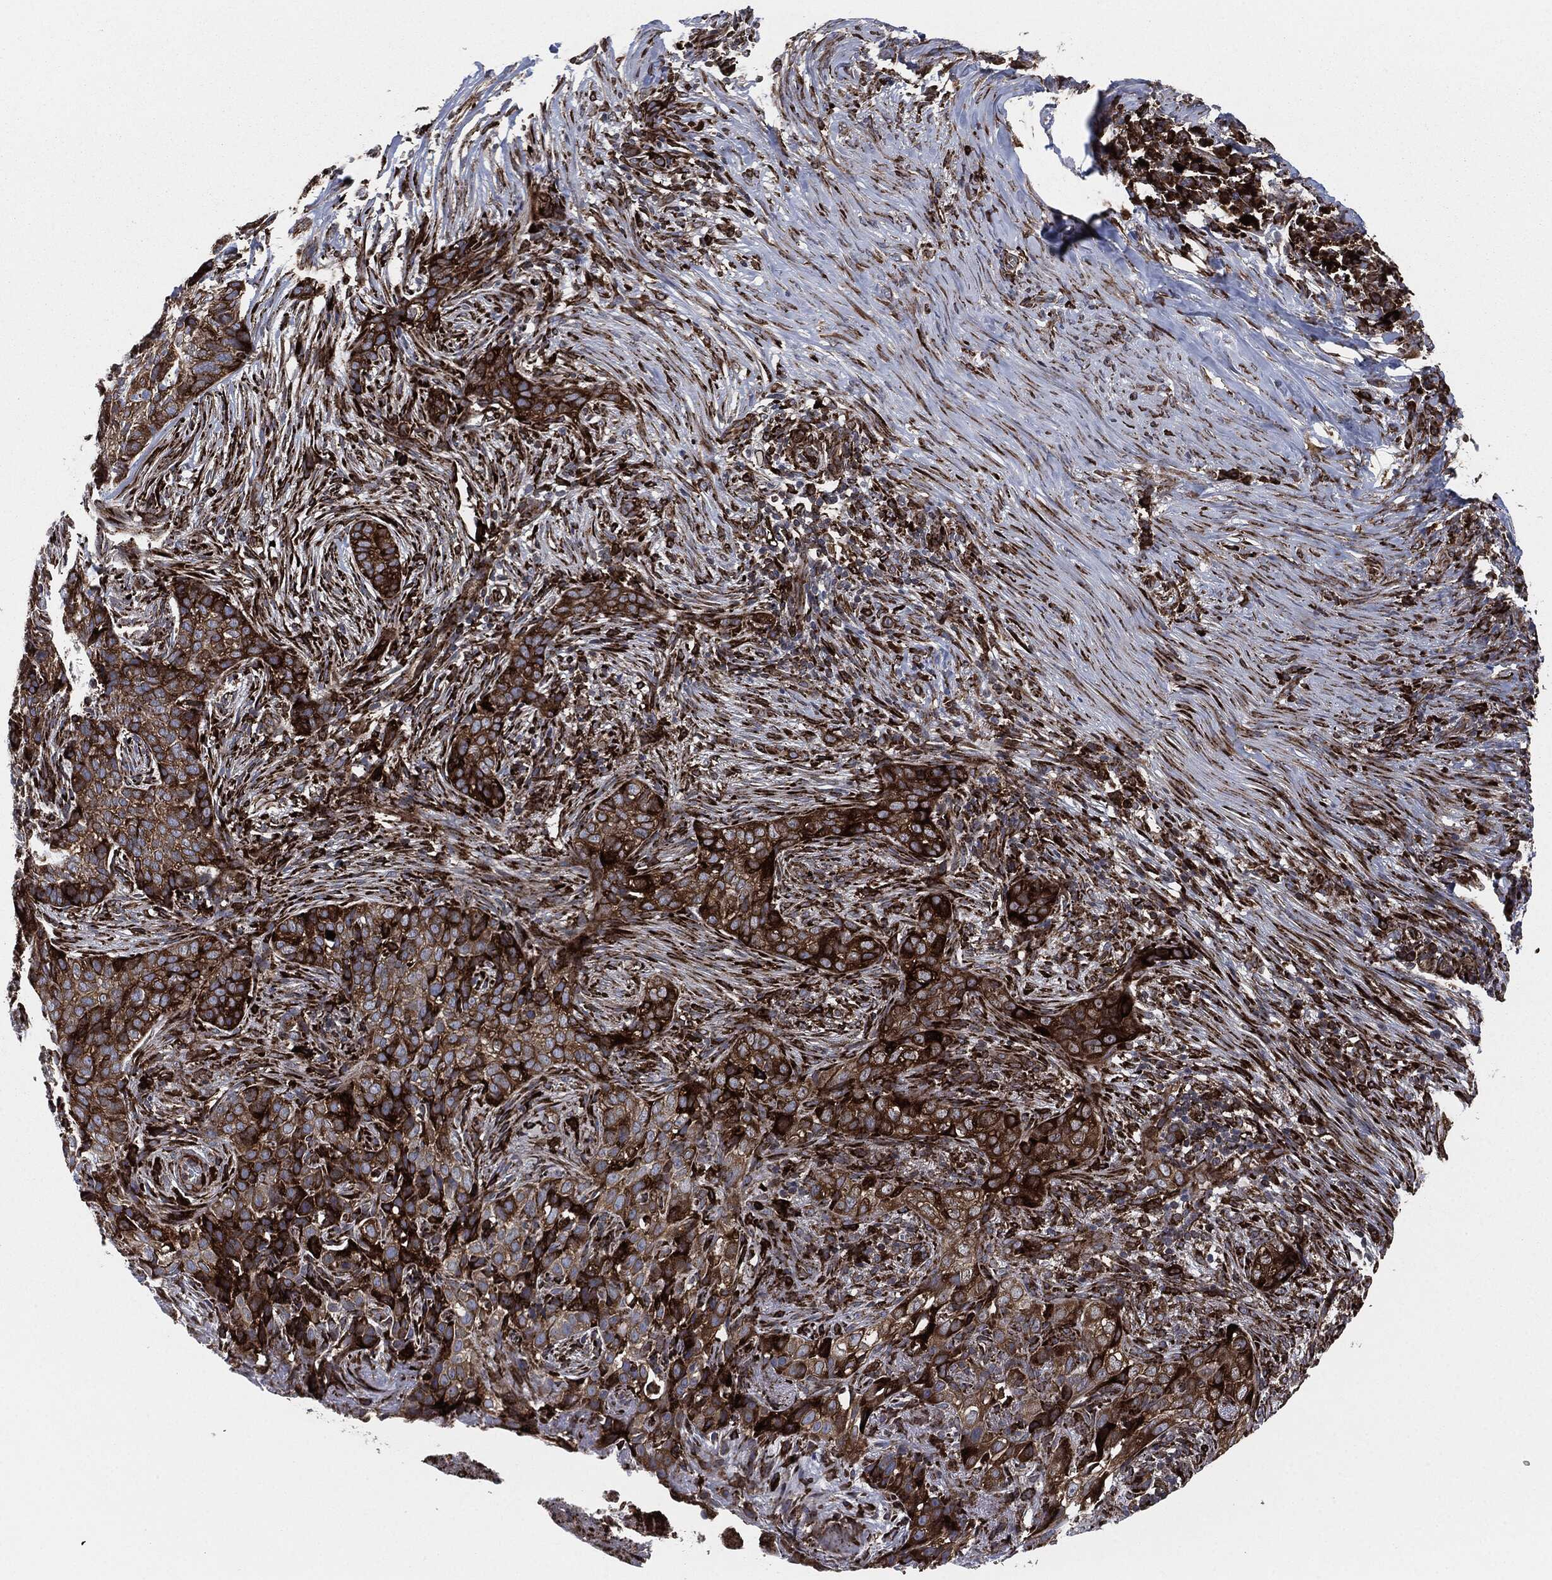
{"staining": {"intensity": "strong", "quantity": ">75%", "location": "cytoplasmic/membranous"}, "tissue": "skin cancer", "cell_type": "Tumor cells", "image_type": "cancer", "snomed": [{"axis": "morphology", "description": "Squamous cell carcinoma, NOS"}, {"axis": "topography", "description": "Skin"}], "caption": "Brown immunohistochemical staining in human skin cancer demonstrates strong cytoplasmic/membranous expression in approximately >75% of tumor cells.", "gene": "CALR", "patient": {"sex": "male", "age": 88}}